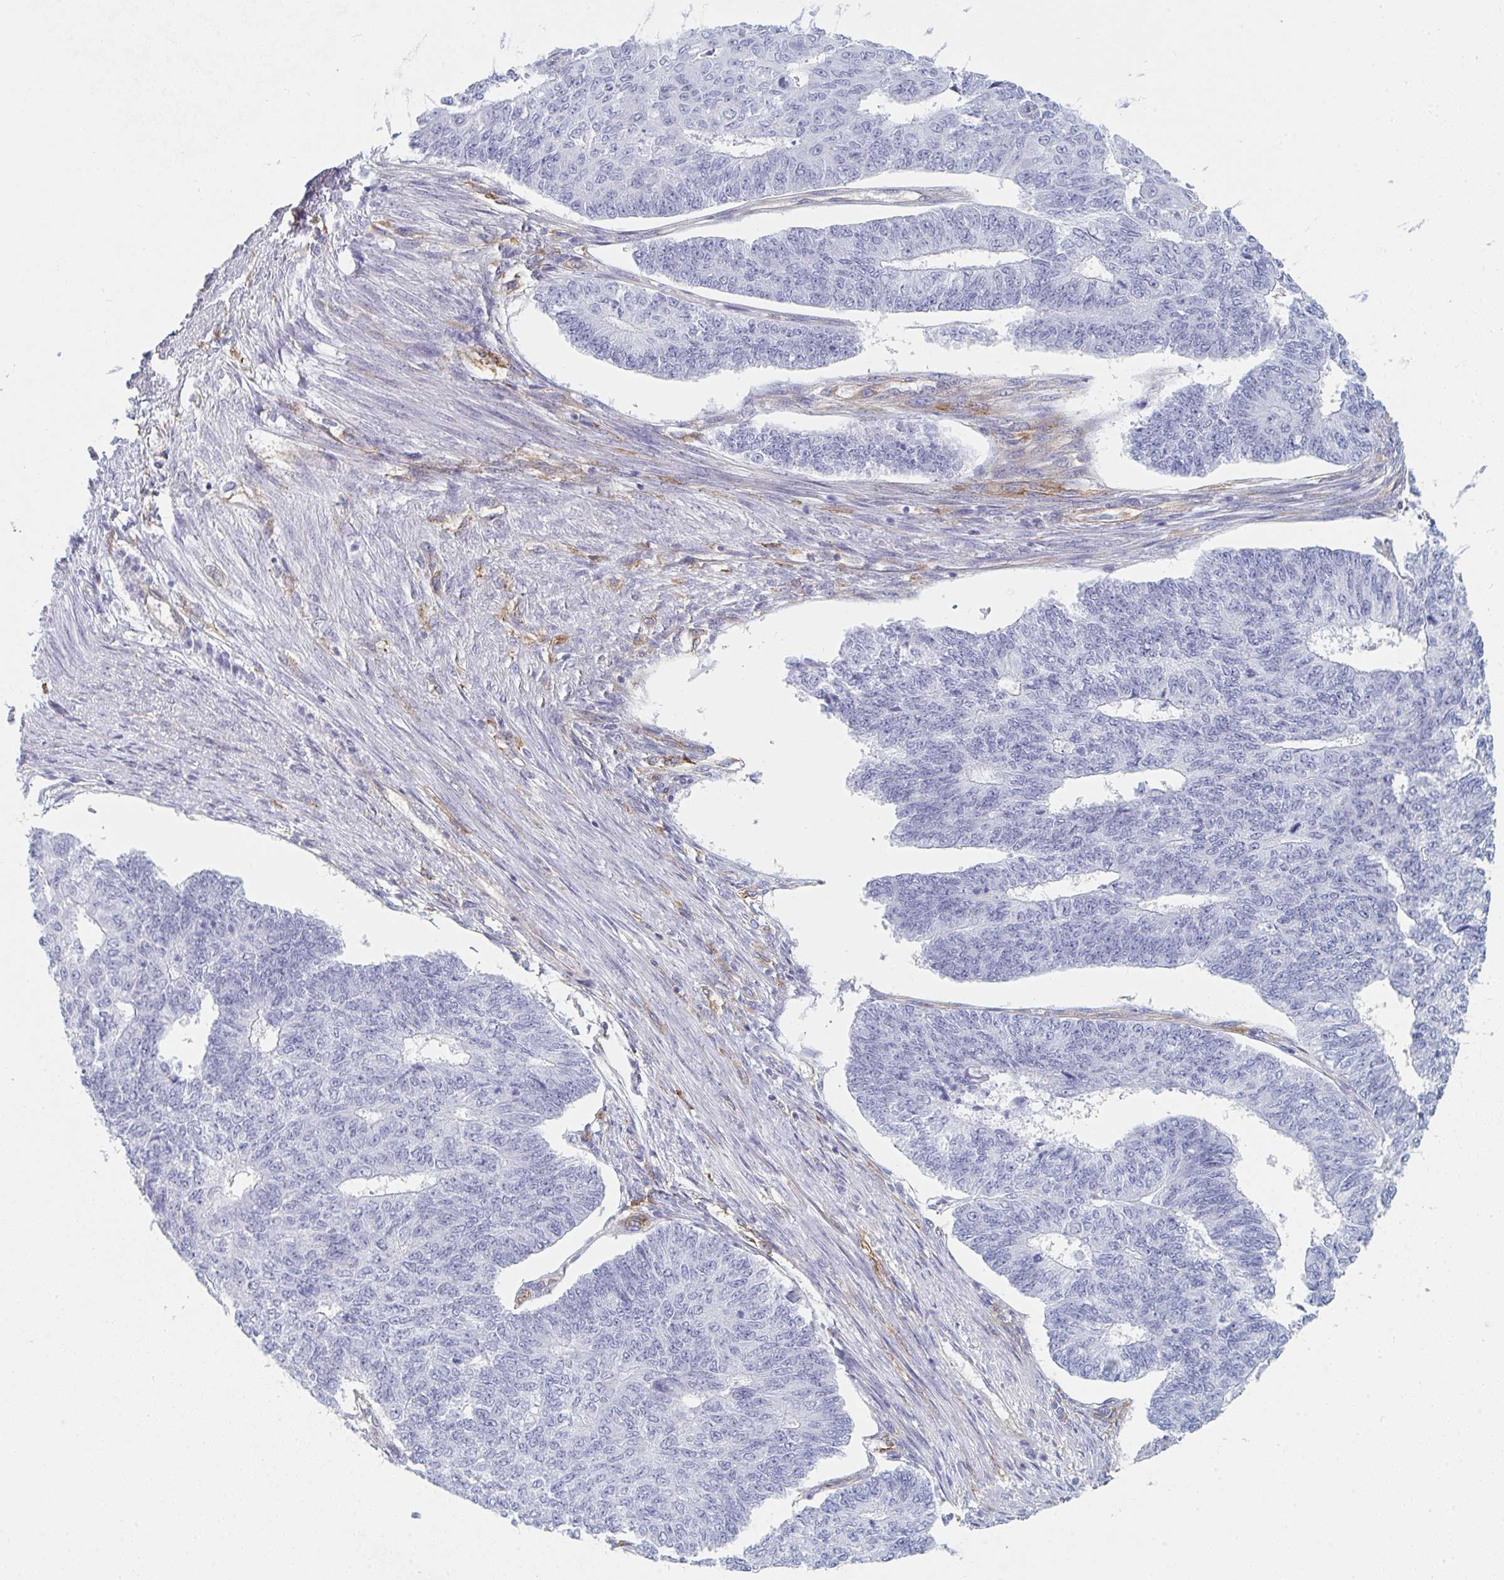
{"staining": {"intensity": "negative", "quantity": "none", "location": "none"}, "tissue": "endometrial cancer", "cell_type": "Tumor cells", "image_type": "cancer", "snomed": [{"axis": "morphology", "description": "Adenocarcinoma, NOS"}, {"axis": "topography", "description": "Endometrium"}], "caption": "Immunohistochemistry (IHC) micrograph of human endometrial cancer (adenocarcinoma) stained for a protein (brown), which demonstrates no staining in tumor cells.", "gene": "DAB2", "patient": {"sex": "female", "age": 32}}